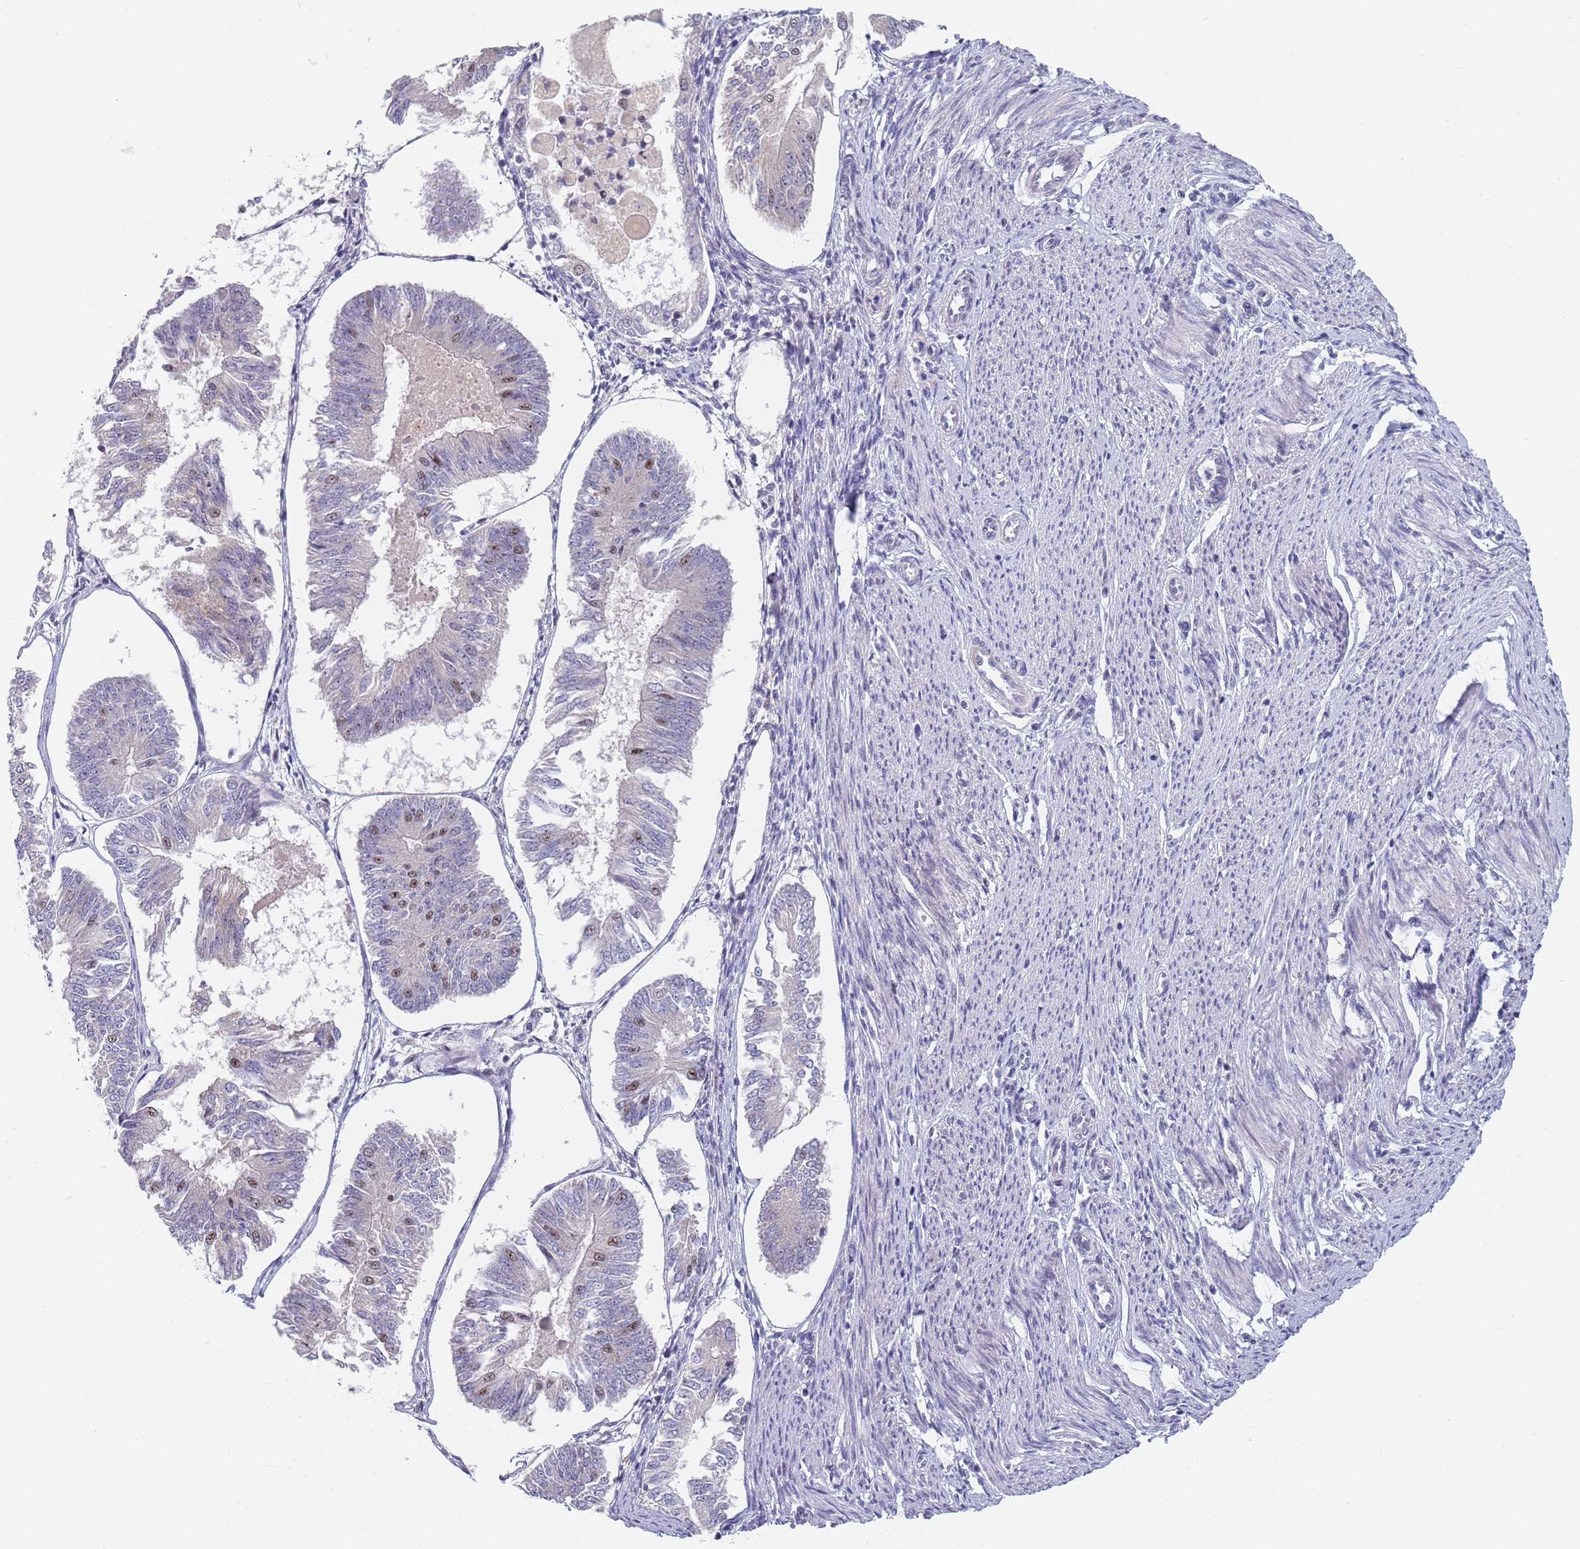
{"staining": {"intensity": "weak", "quantity": "<25%", "location": "nuclear"}, "tissue": "endometrial cancer", "cell_type": "Tumor cells", "image_type": "cancer", "snomed": [{"axis": "morphology", "description": "Adenocarcinoma, NOS"}, {"axis": "topography", "description": "Endometrium"}], "caption": "Immunohistochemistry (IHC) histopathology image of neoplastic tissue: endometrial cancer (adenocarcinoma) stained with DAB exhibits no significant protein staining in tumor cells.", "gene": "PLCL2", "patient": {"sex": "female", "age": 58}}